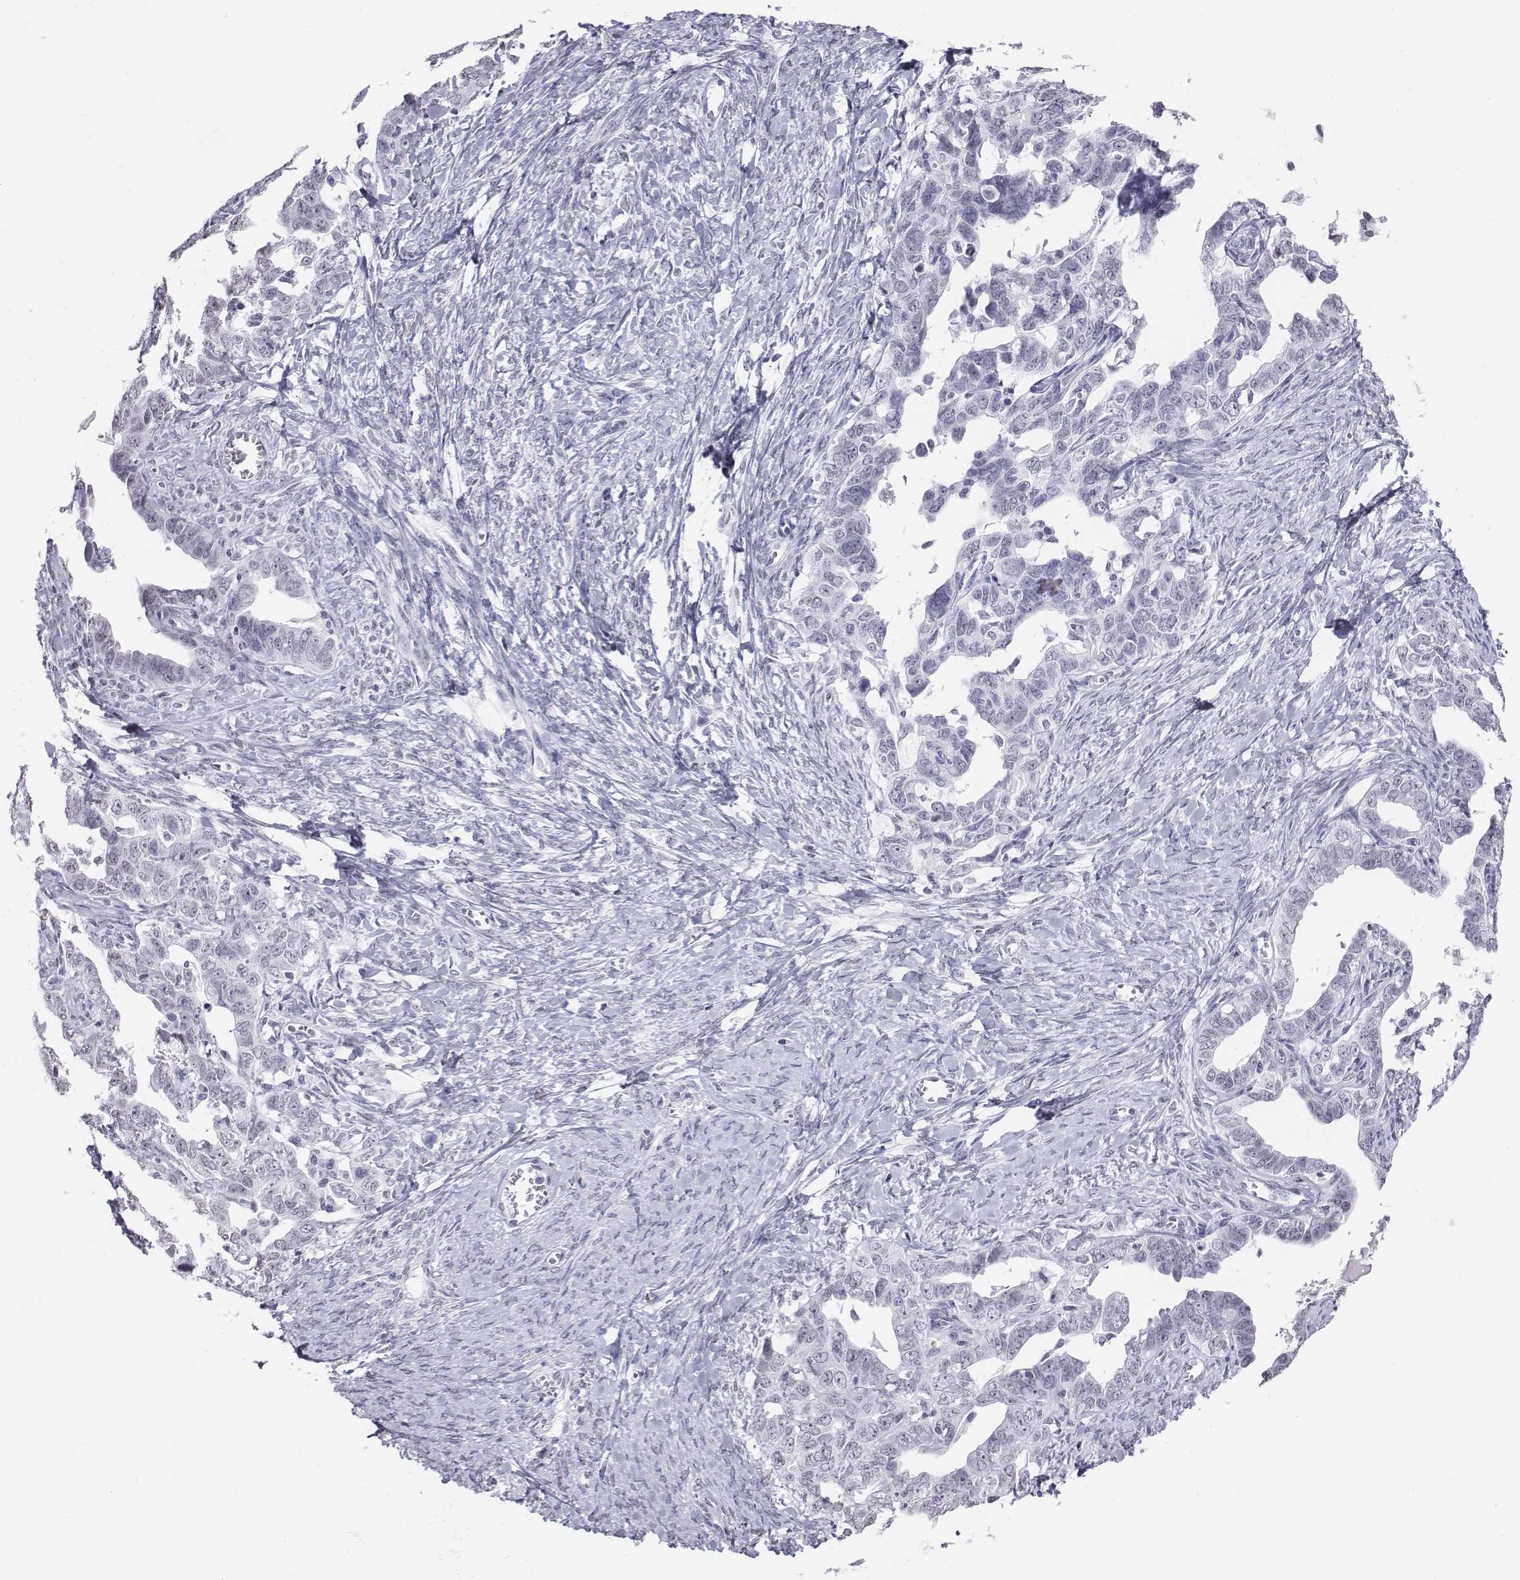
{"staining": {"intensity": "negative", "quantity": "none", "location": "none"}, "tissue": "ovarian cancer", "cell_type": "Tumor cells", "image_type": "cancer", "snomed": [{"axis": "morphology", "description": "Cystadenocarcinoma, serous, NOS"}, {"axis": "topography", "description": "Ovary"}], "caption": "Tumor cells show no significant positivity in ovarian serous cystadenocarcinoma.", "gene": "BARHL1", "patient": {"sex": "female", "age": 69}}